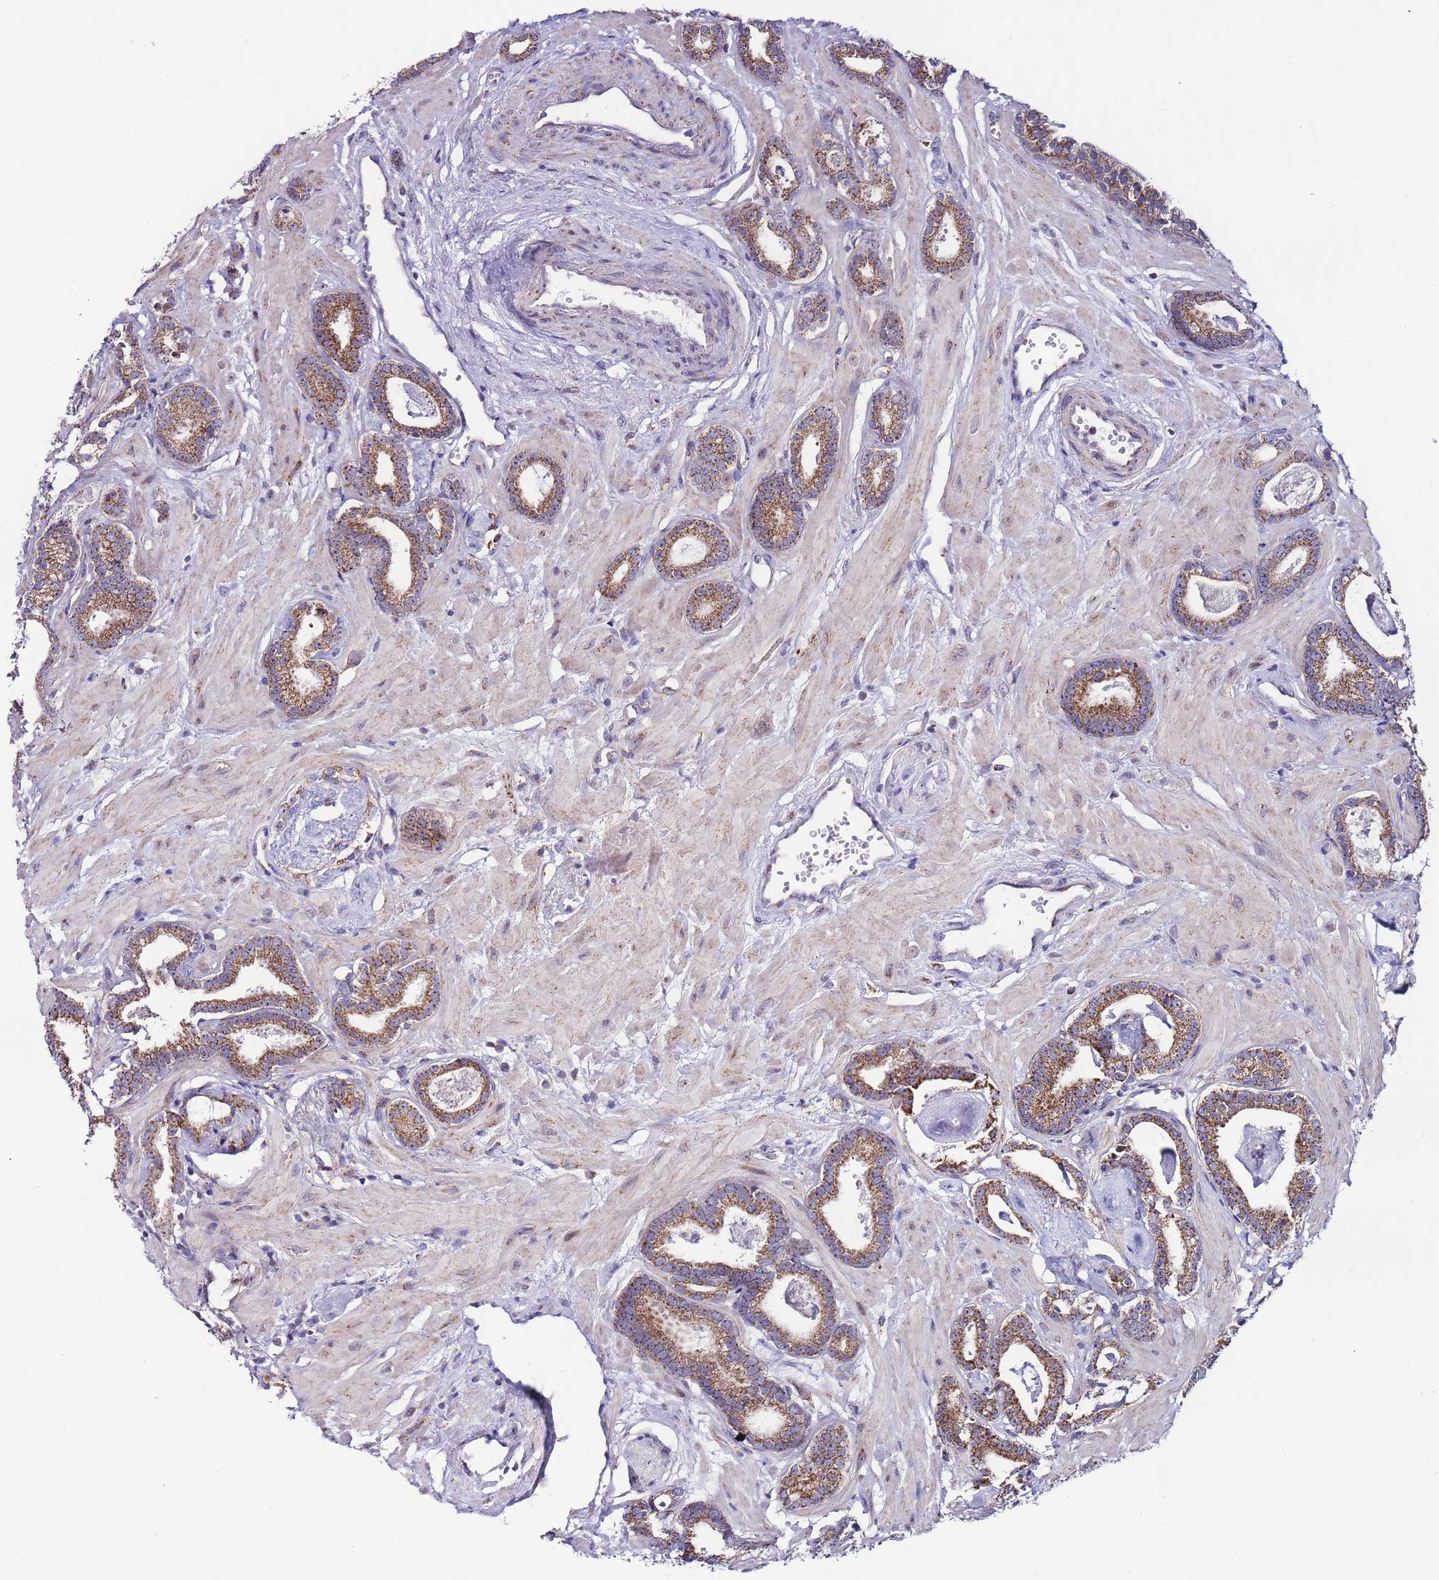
{"staining": {"intensity": "moderate", "quantity": ">75%", "location": "cytoplasmic/membranous"}, "tissue": "prostate cancer", "cell_type": "Tumor cells", "image_type": "cancer", "snomed": [{"axis": "morphology", "description": "Adenocarcinoma, Low grade"}, {"axis": "topography", "description": "Prostate"}], "caption": "This is an image of IHC staining of low-grade adenocarcinoma (prostate), which shows moderate staining in the cytoplasmic/membranous of tumor cells.", "gene": "UEVLD", "patient": {"sex": "male", "age": 60}}